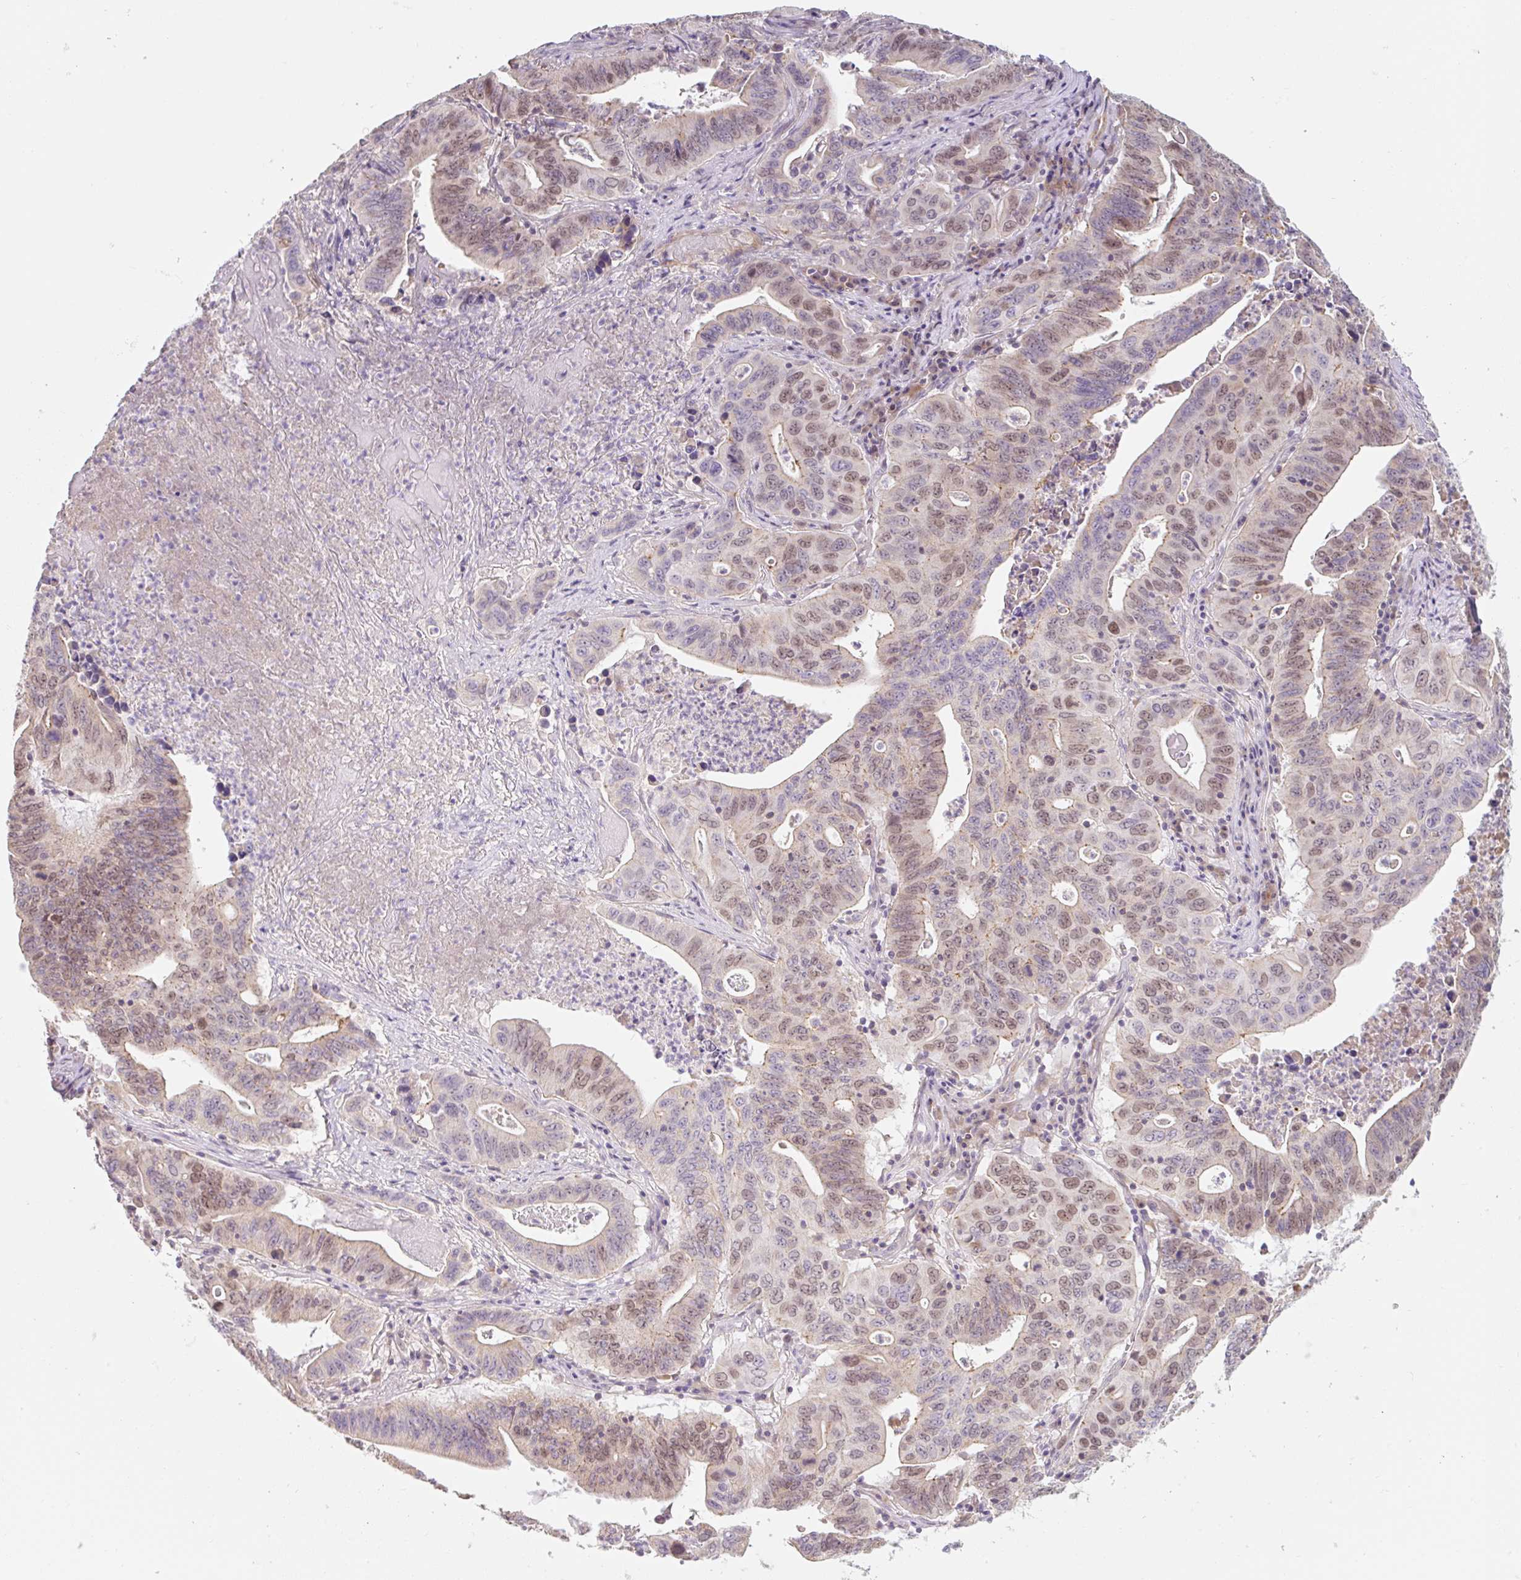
{"staining": {"intensity": "moderate", "quantity": ">75%", "location": "nuclear"}, "tissue": "lung cancer", "cell_type": "Tumor cells", "image_type": "cancer", "snomed": [{"axis": "morphology", "description": "Adenocarcinoma, NOS"}, {"axis": "topography", "description": "Lung"}], "caption": "The image displays immunohistochemical staining of lung adenocarcinoma. There is moderate nuclear expression is identified in about >75% of tumor cells.", "gene": "MIA2", "patient": {"sex": "female", "age": 60}}